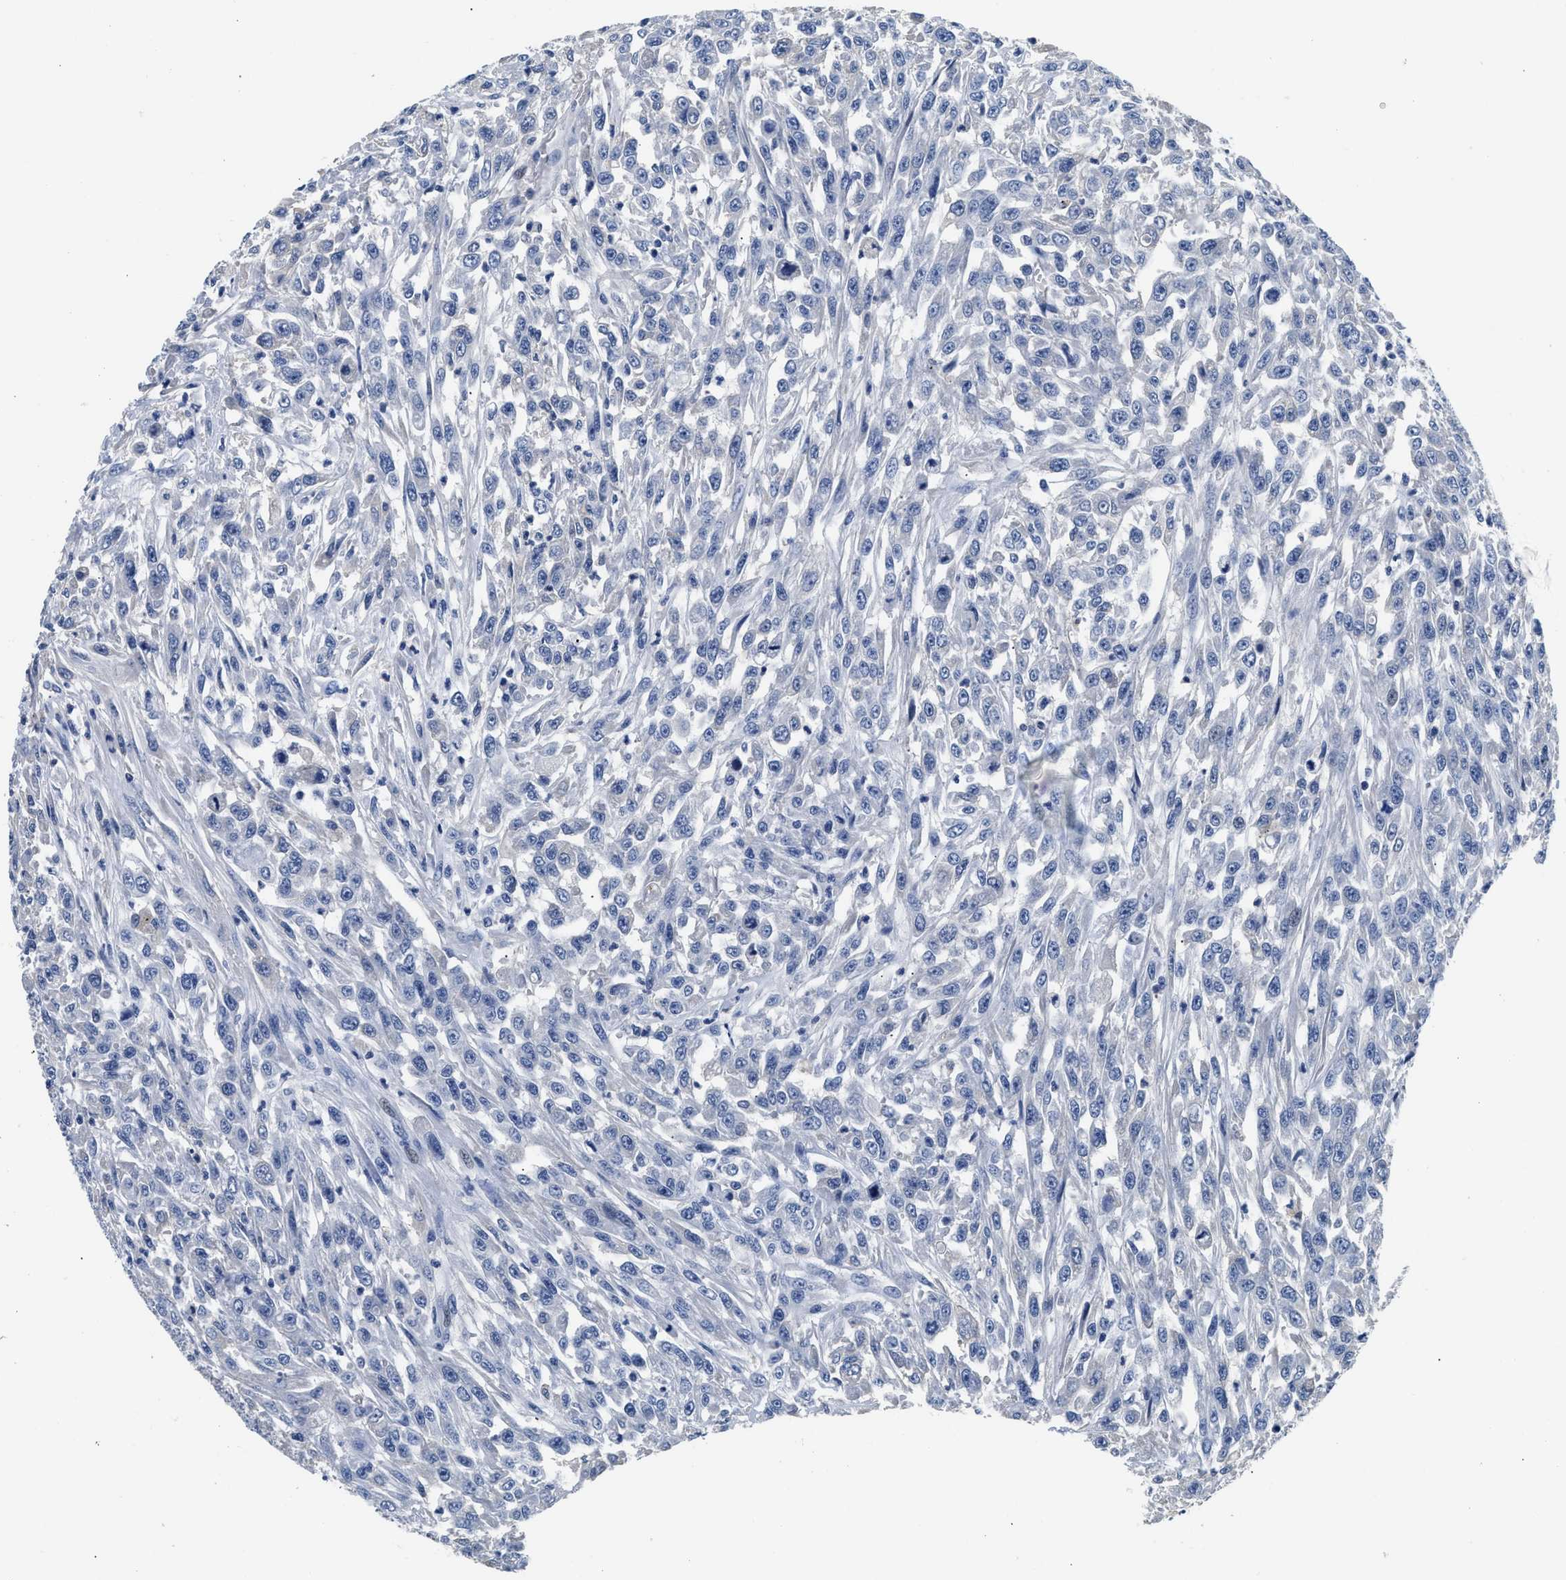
{"staining": {"intensity": "negative", "quantity": "none", "location": "none"}, "tissue": "urothelial cancer", "cell_type": "Tumor cells", "image_type": "cancer", "snomed": [{"axis": "morphology", "description": "Urothelial carcinoma, High grade"}, {"axis": "topography", "description": "Urinary bladder"}], "caption": "Immunohistochemical staining of urothelial cancer exhibits no significant staining in tumor cells.", "gene": "PCK2", "patient": {"sex": "male", "age": 46}}